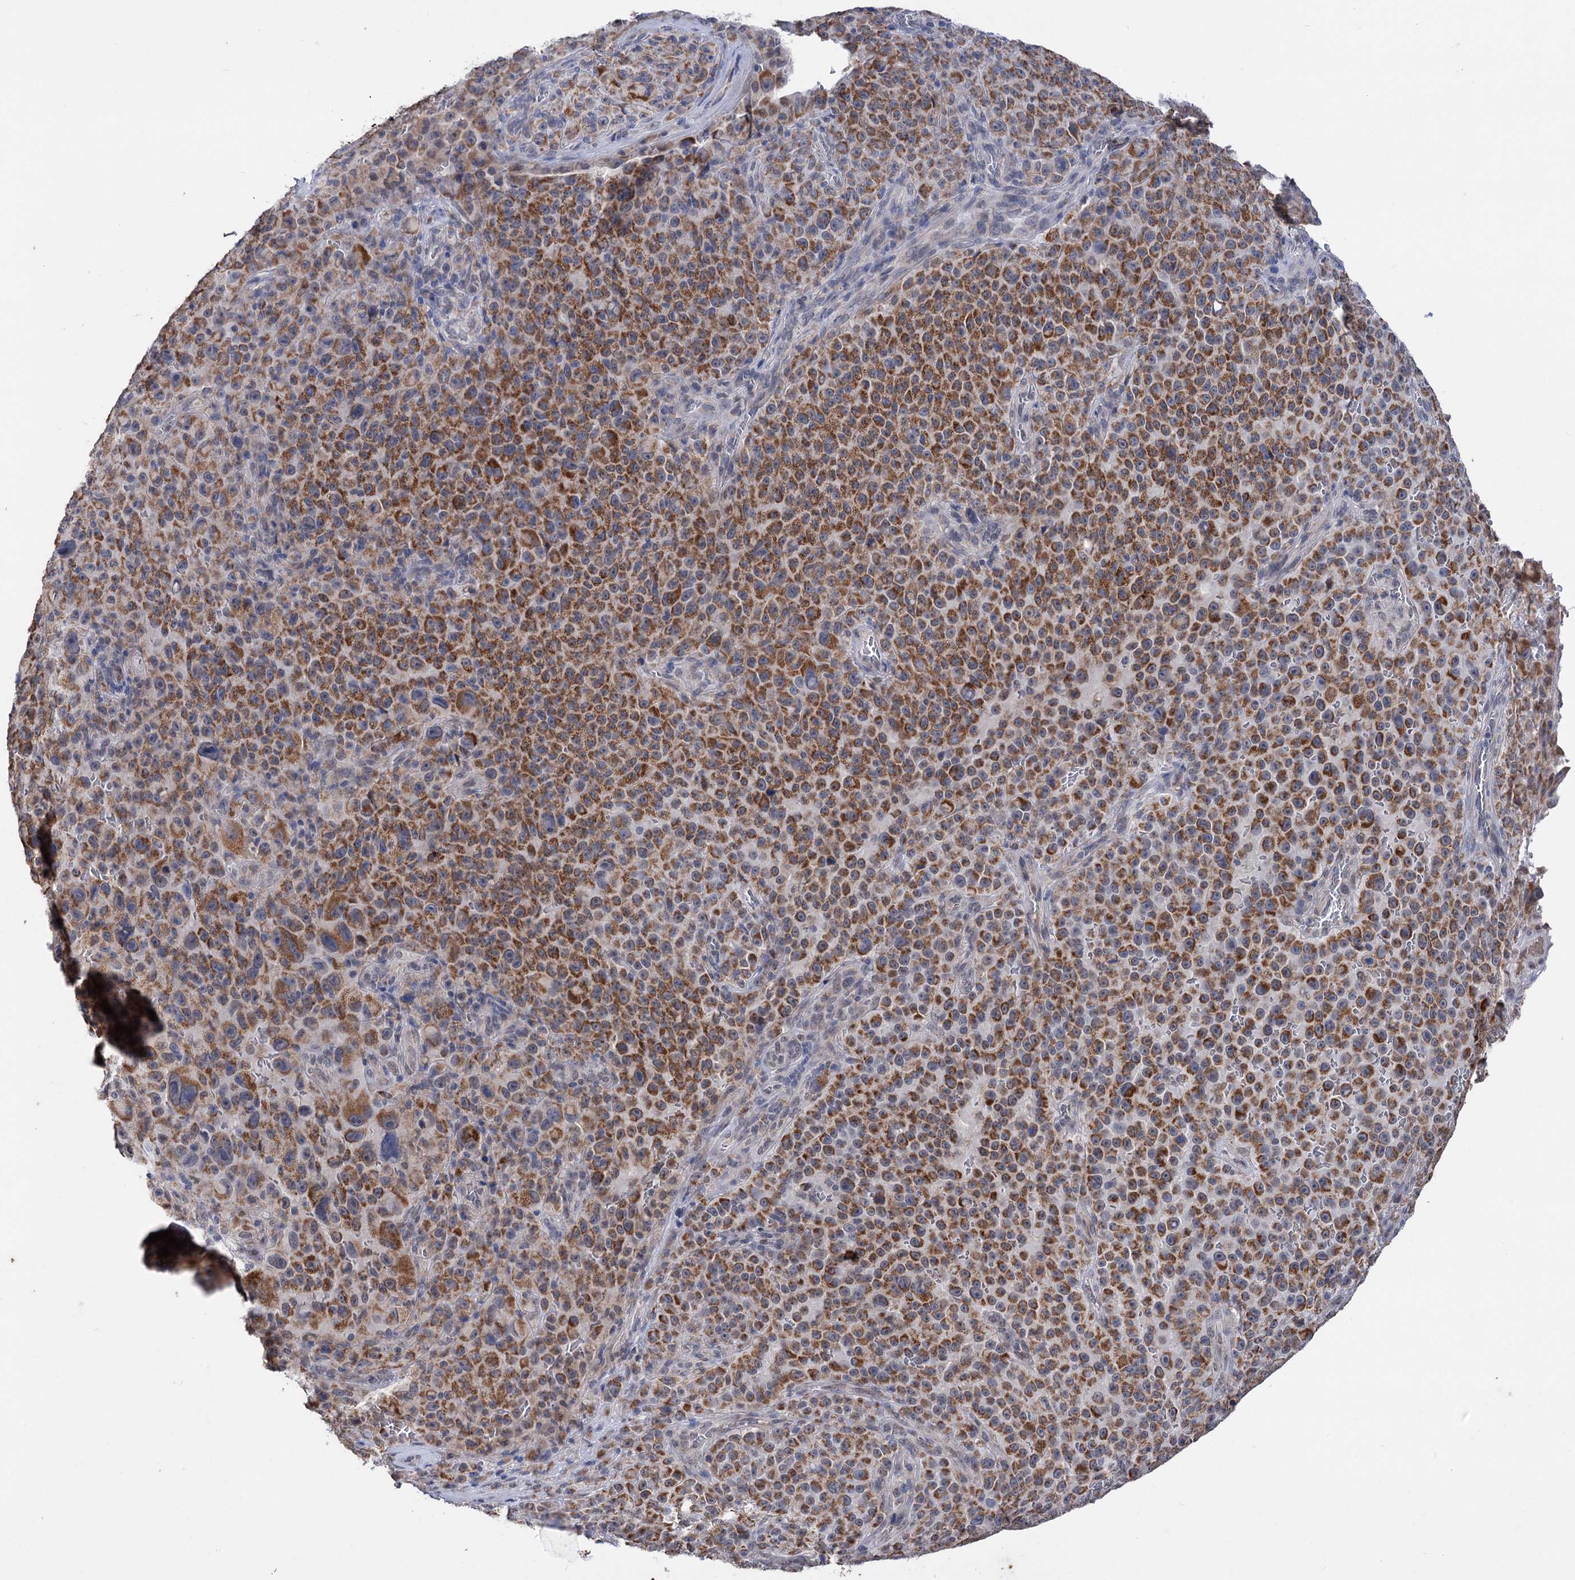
{"staining": {"intensity": "strong", "quantity": ">75%", "location": "cytoplasmic/membranous"}, "tissue": "melanoma", "cell_type": "Tumor cells", "image_type": "cancer", "snomed": [{"axis": "morphology", "description": "Malignant melanoma, NOS"}, {"axis": "topography", "description": "Skin"}], "caption": "Brown immunohistochemical staining in melanoma displays strong cytoplasmic/membranous expression in about >75% of tumor cells.", "gene": "CLPB", "patient": {"sex": "female", "age": 82}}